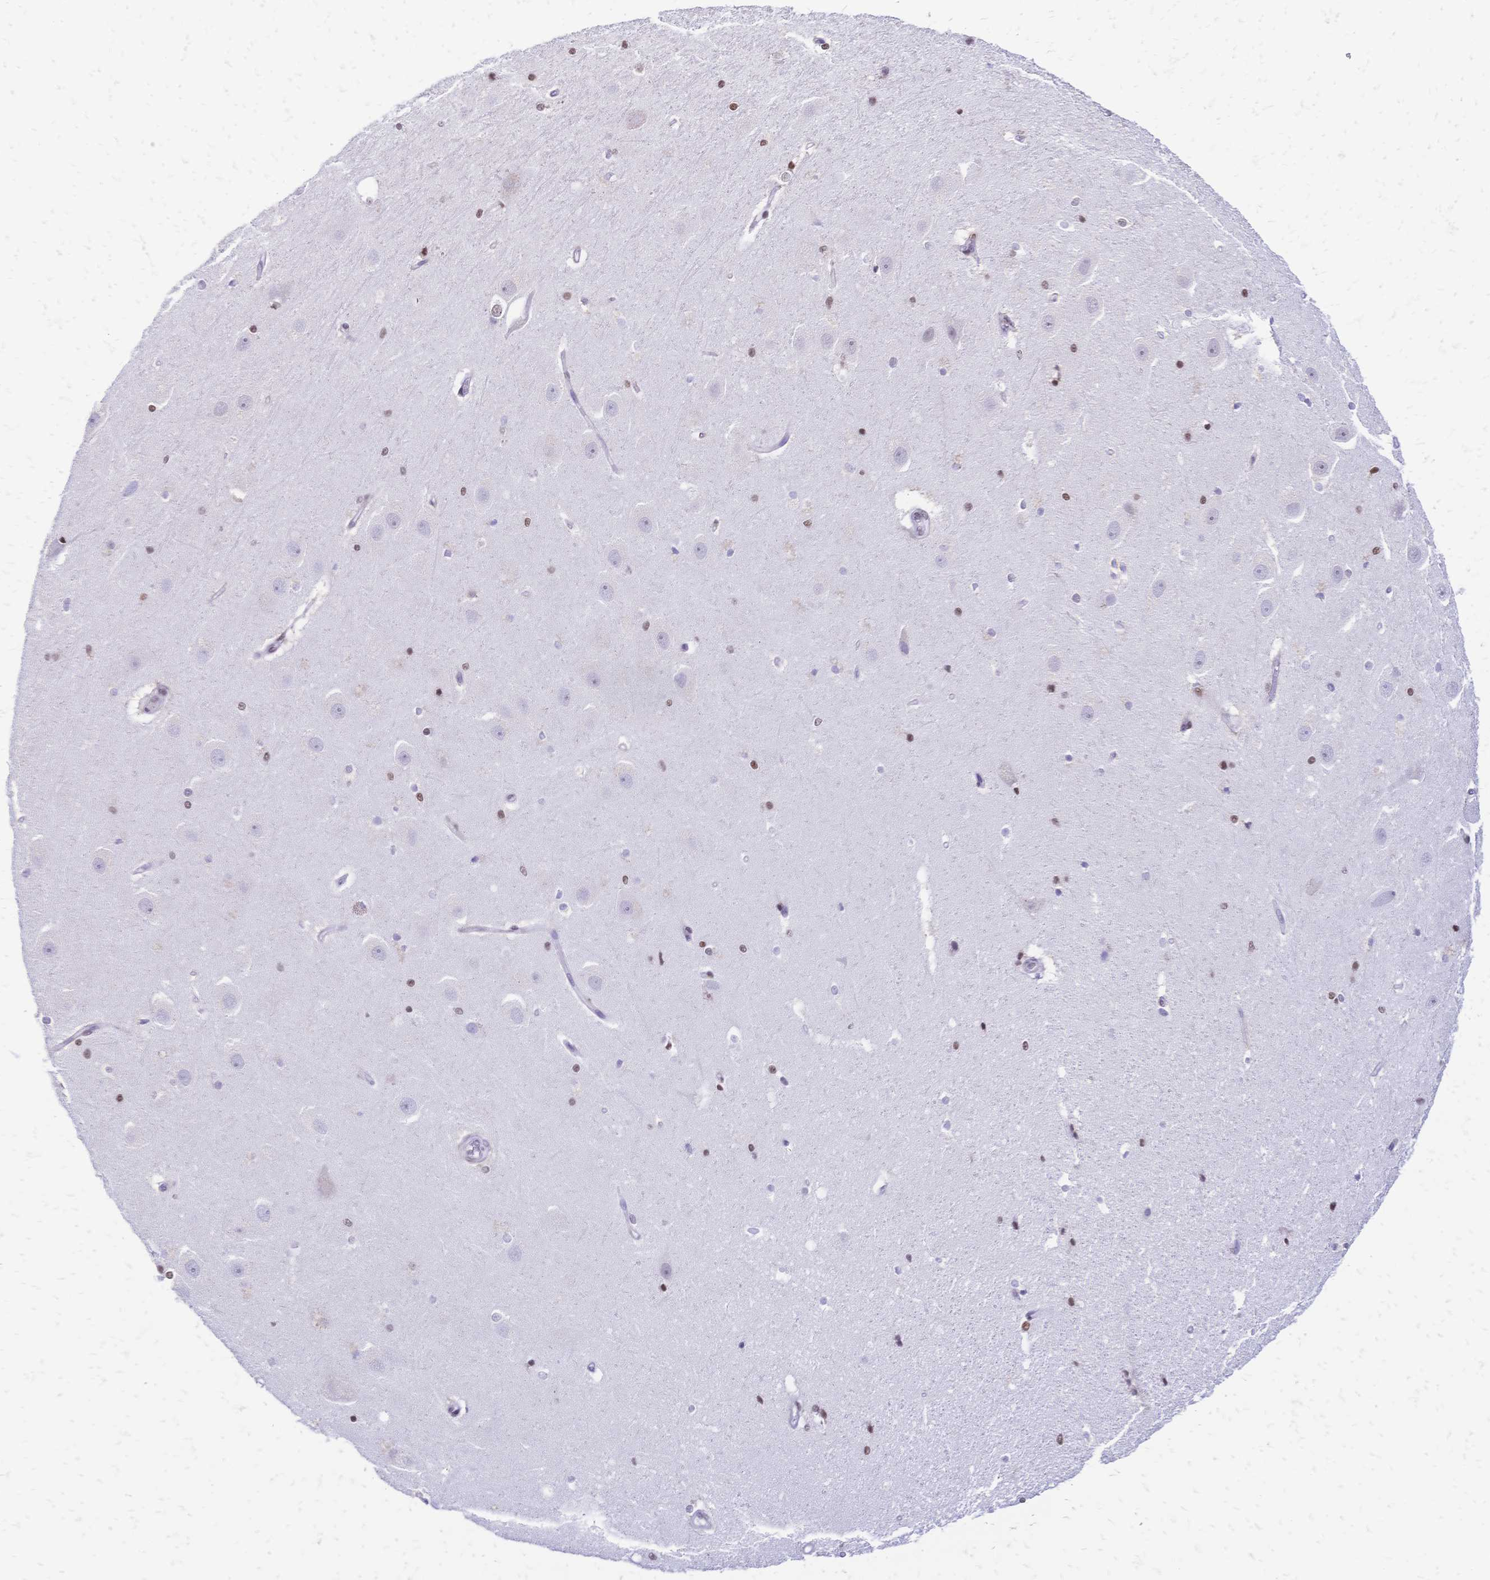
{"staining": {"intensity": "moderate", "quantity": "25%-75%", "location": "nuclear"}, "tissue": "hippocampus", "cell_type": "Glial cells", "image_type": "normal", "snomed": [{"axis": "morphology", "description": "Normal tissue, NOS"}, {"axis": "topography", "description": "Hippocampus"}], "caption": "Hippocampus stained for a protein (brown) demonstrates moderate nuclear positive staining in approximately 25%-75% of glial cells.", "gene": "NFIC", "patient": {"sex": "male", "age": 63}}